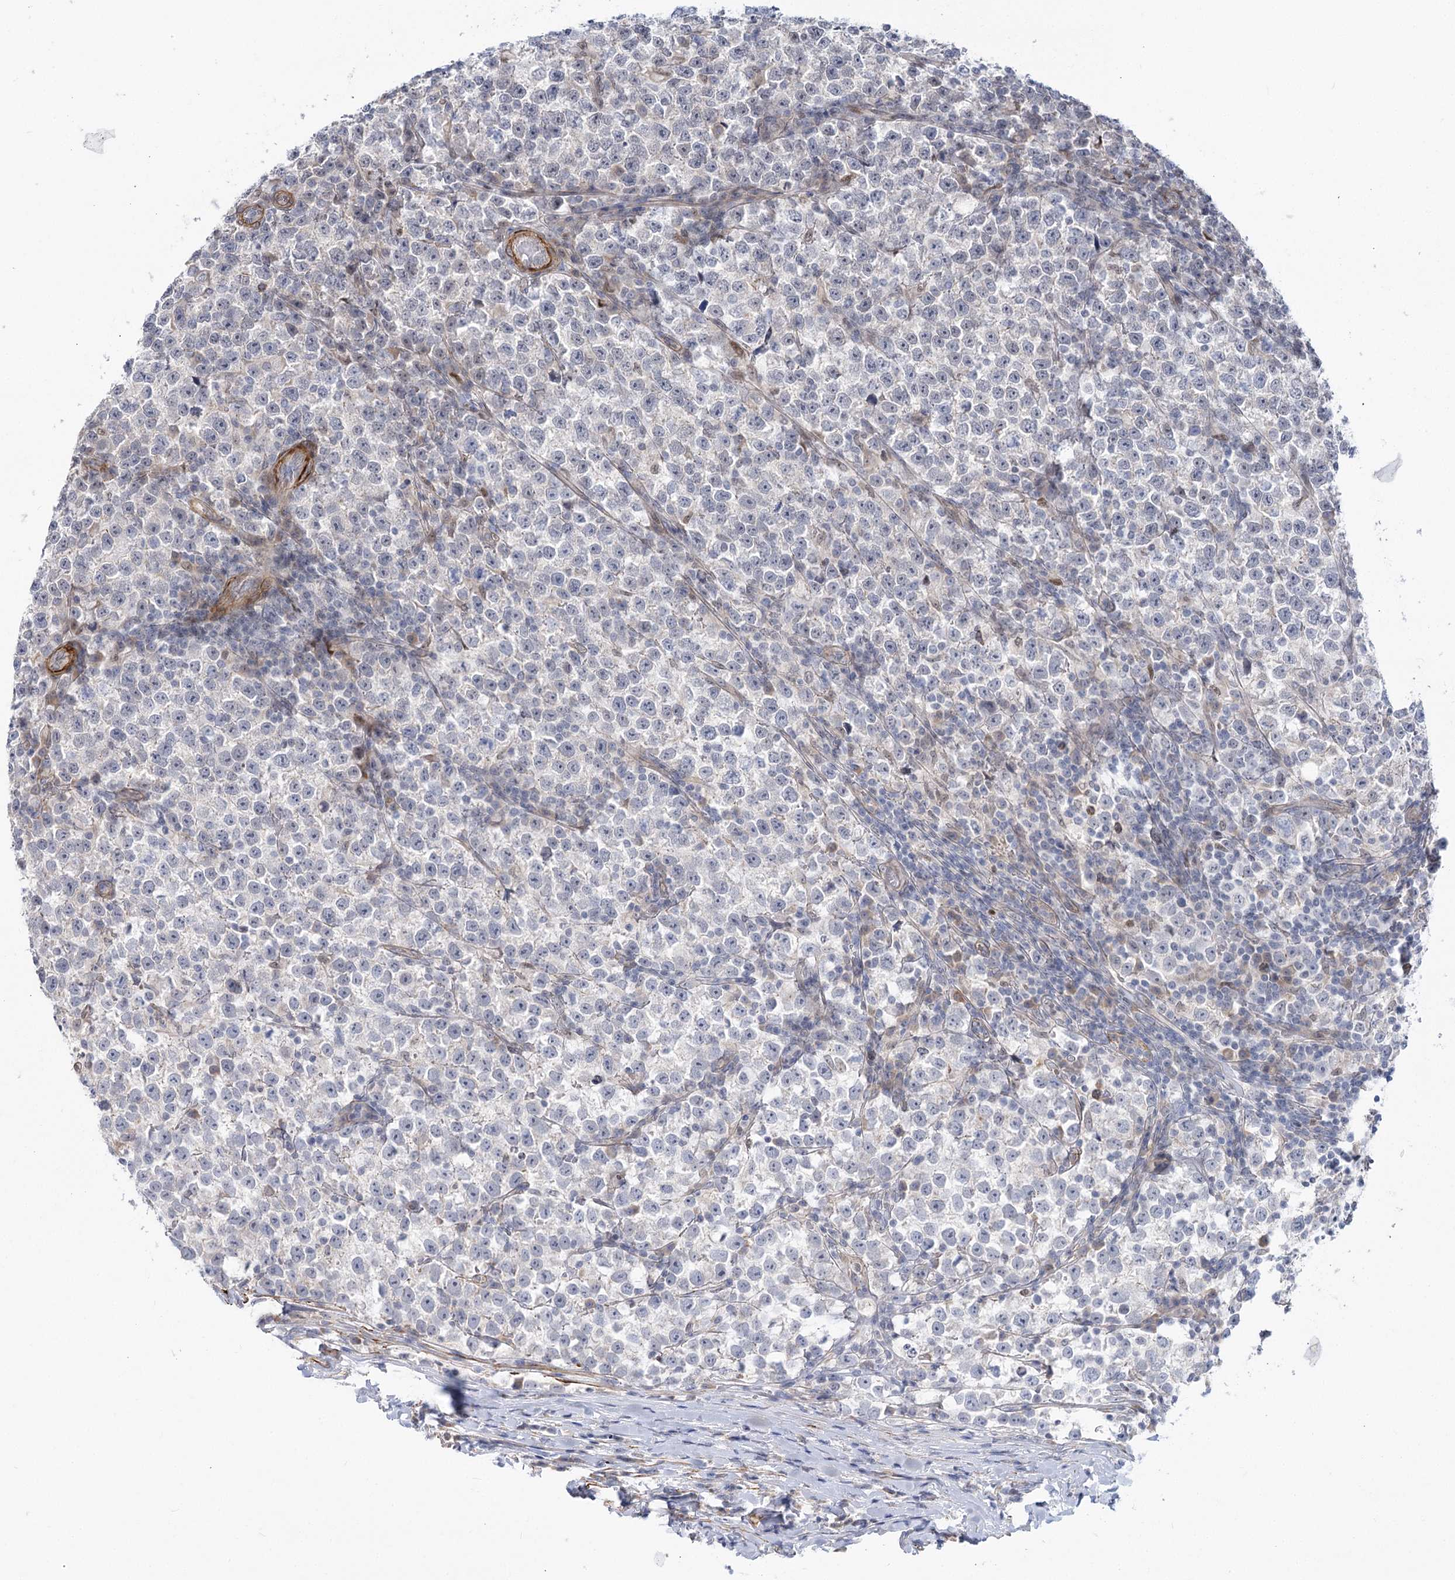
{"staining": {"intensity": "negative", "quantity": "none", "location": "none"}, "tissue": "testis cancer", "cell_type": "Tumor cells", "image_type": "cancer", "snomed": [{"axis": "morphology", "description": "Normal tissue, NOS"}, {"axis": "morphology", "description": "Seminoma, NOS"}, {"axis": "topography", "description": "Testis"}], "caption": "This is an IHC image of human testis cancer. There is no staining in tumor cells.", "gene": "ARSI", "patient": {"sex": "male", "age": 43}}